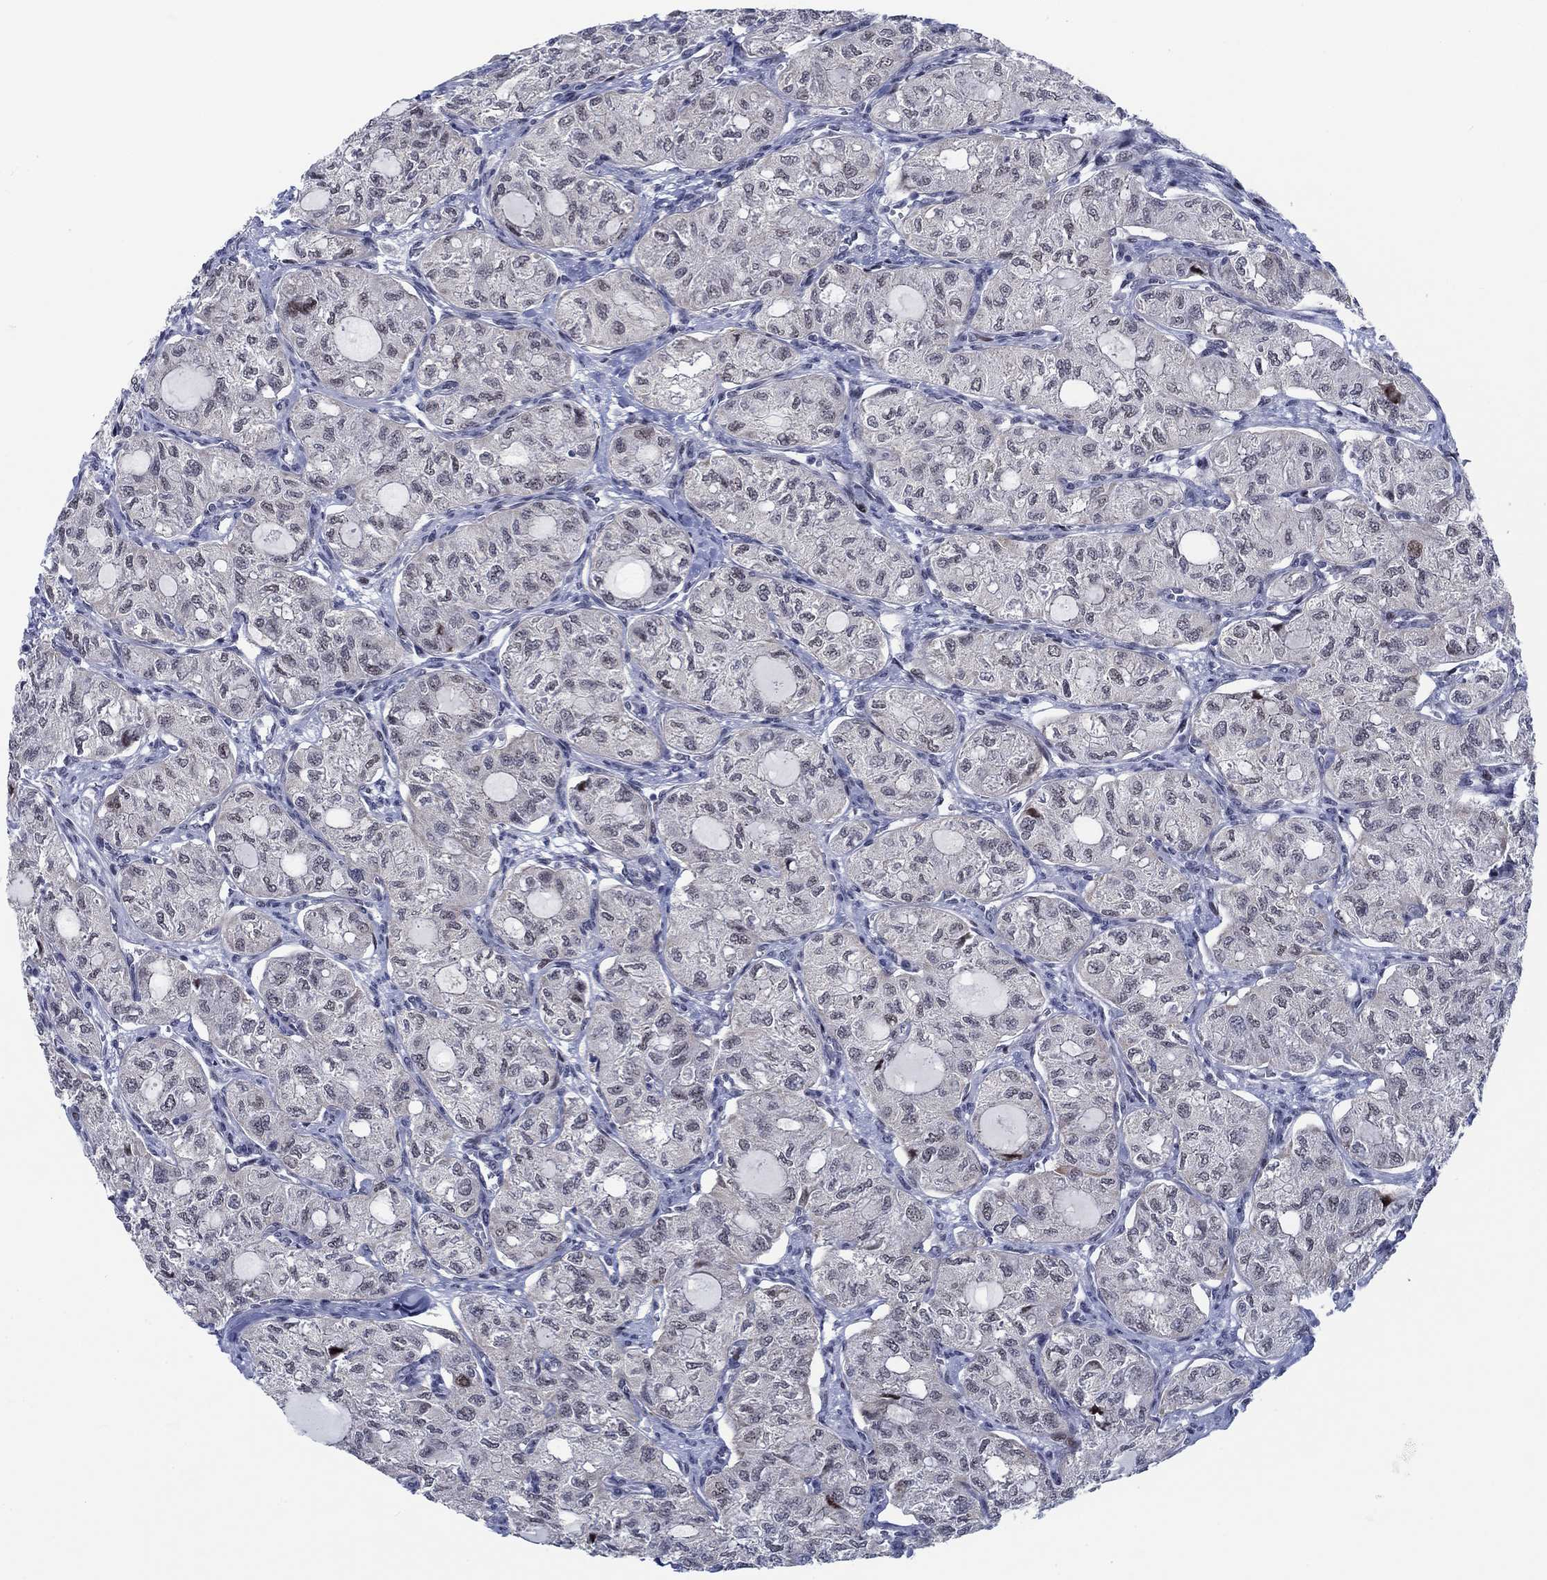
{"staining": {"intensity": "negative", "quantity": "none", "location": "none"}, "tissue": "thyroid cancer", "cell_type": "Tumor cells", "image_type": "cancer", "snomed": [{"axis": "morphology", "description": "Follicular adenoma carcinoma, NOS"}, {"axis": "topography", "description": "Thyroid gland"}], "caption": "This is an immunohistochemistry (IHC) micrograph of human thyroid cancer (follicular adenoma carcinoma). There is no expression in tumor cells.", "gene": "NEU3", "patient": {"sex": "male", "age": 75}}